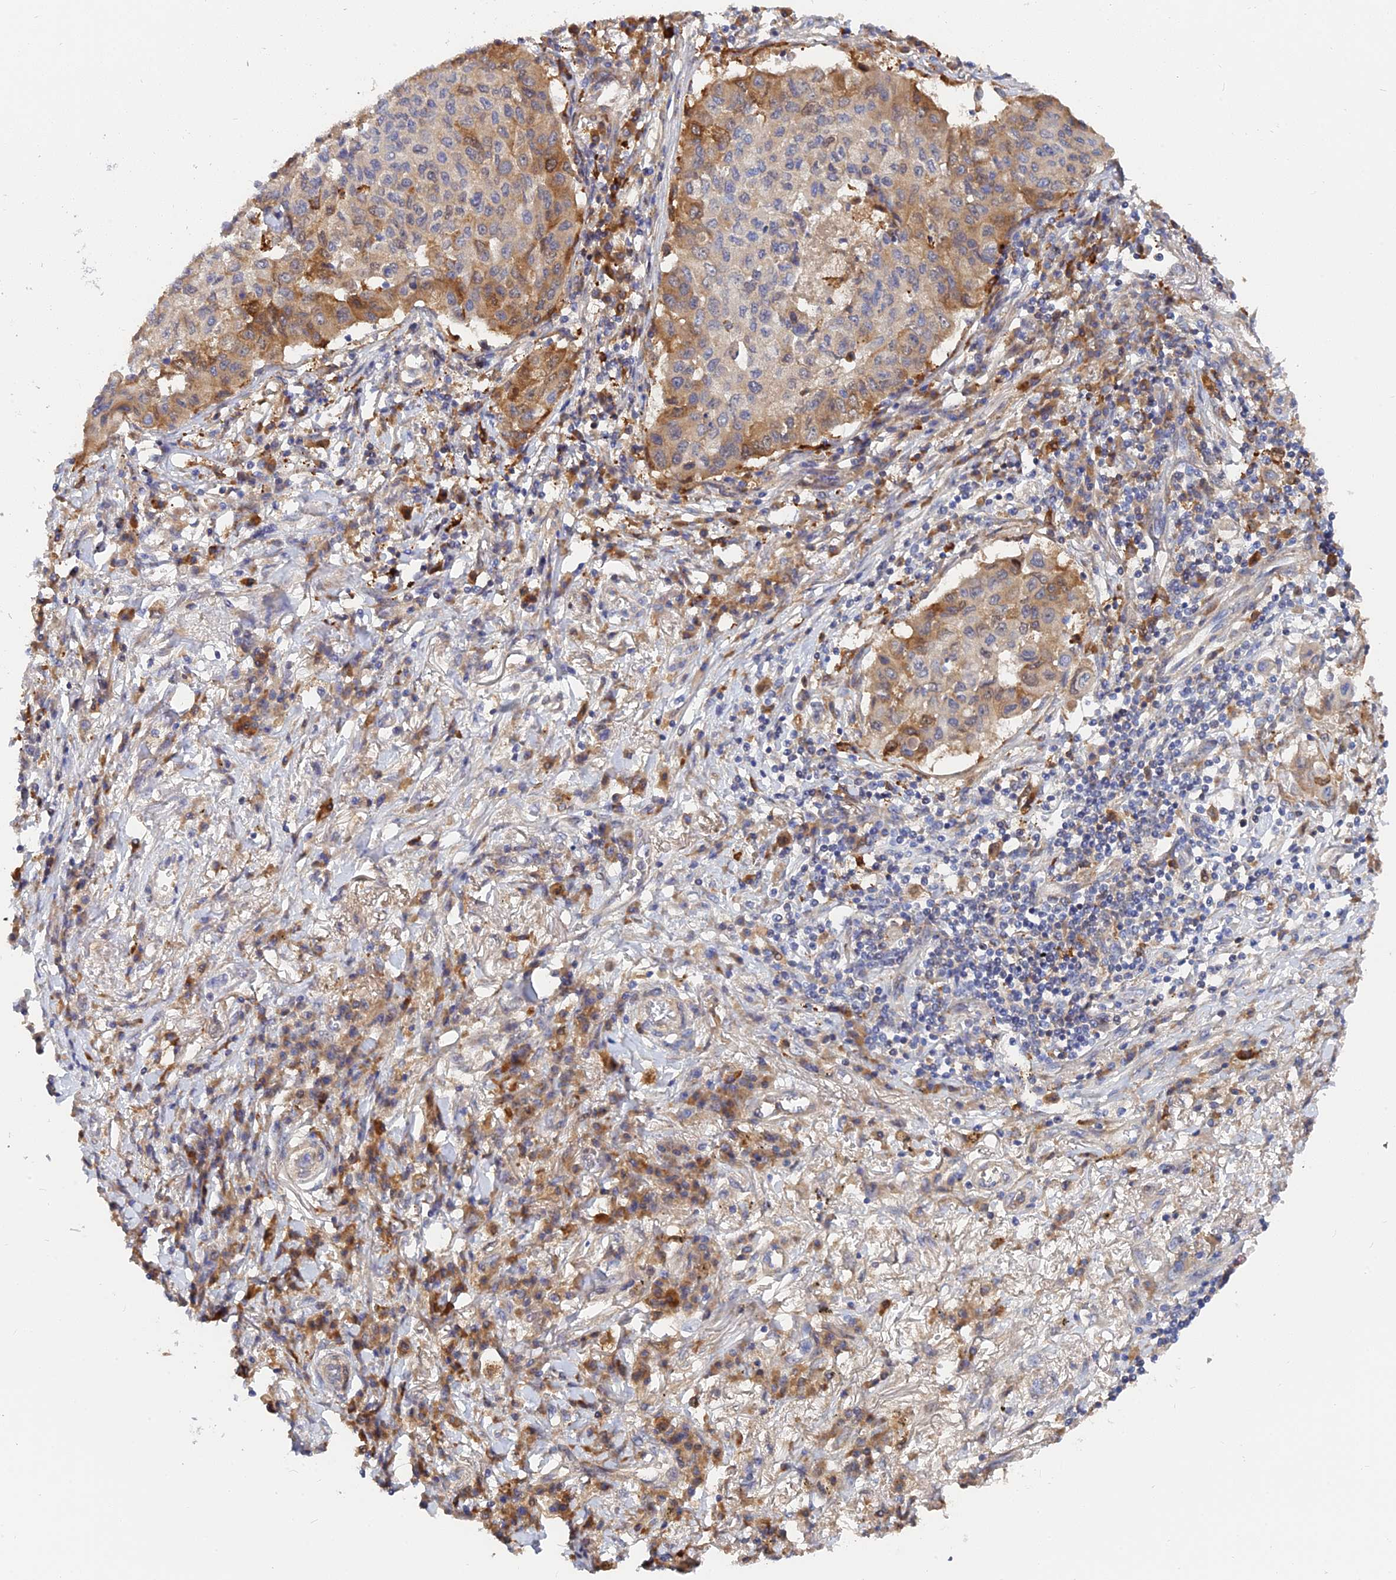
{"staining": {"intensity": "moderate", "quantity": "25%-75%", "location": "cytoplasmic/membranous"}, "tissue": "lung cancer", "cell_type": "Tumor cells", "image_type": "cancer", "snomed": [{"axis": "morphology", "description": "Squamous cell carcinoma, NOS"}, {"axis": "topography", "description": "Lung"}], "caption": "Squamous cell carcinoma (lung) stained with DAB immunohistochemistry (IHC) displays medium levels of moderate cytoplasmic/membranous positivity in about 25%-75% of tumor cells.", "gene": "SPATA5L1", "patient": {"sex": "male", "age": 74}}